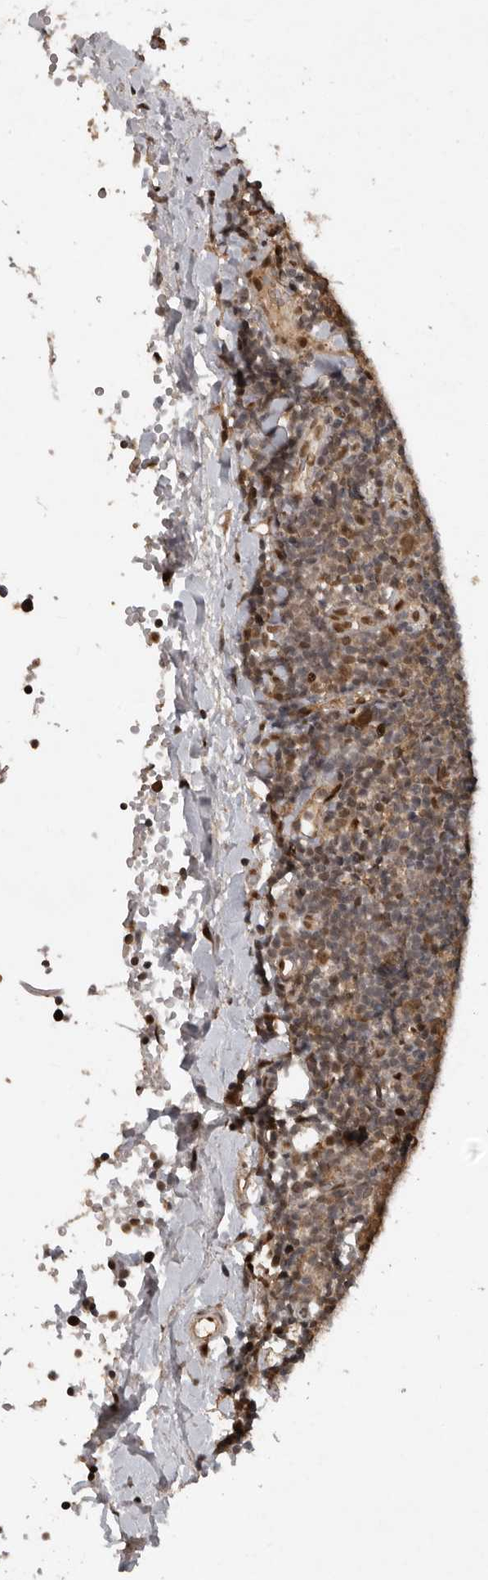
{"staining": {"intensity": "weak", "quantity": ">75%", "location": "nuclear"}, "tissue": "tonsil", "cell_type": "Non-germinal center cells", "image_type": "normal", "snomed": [{"axis": "morphology", "description": "Normal tissue, NOS"}, {"axis": "topography", "description": "Tonsil"}], "caption": "Protein staining of unremarkable tonsil reveals weak nuclear expression in approximately >75% of non-germinal center cells. The staining was performed using DAB to visualize the protein expression in brown, while the nuclei were stained in blue with hematoxylin (Magnification: 20x).", "gene": "CDC27", "patient": {"sex": "female", "age": 19}}